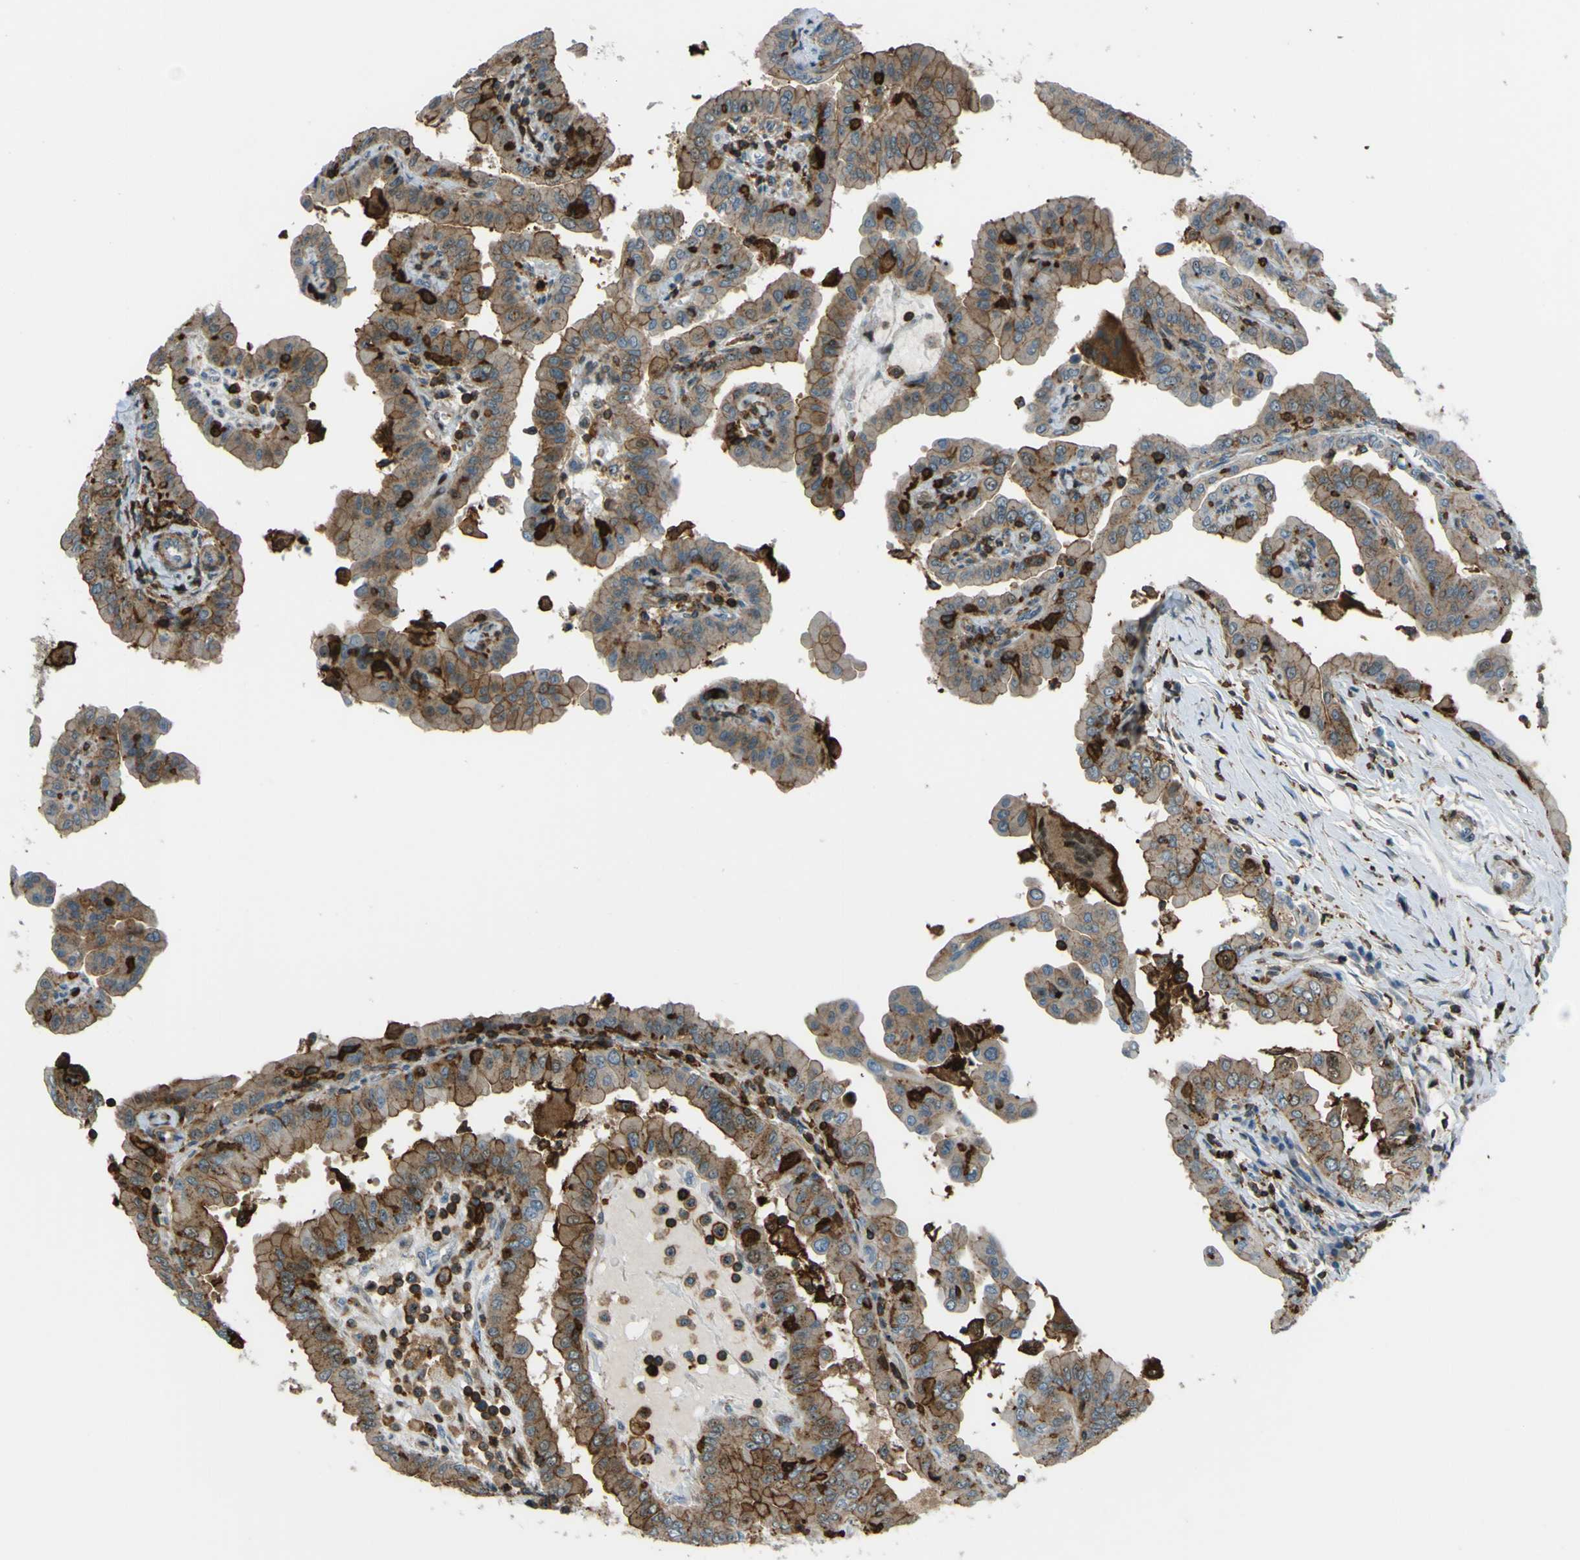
{"staining": {"intensity": "moderate", "quantity": "25%-75%", "location": "cytoplasmic/membranous"}, "tissue": "thyroid cancer", "cell_type": "Tumor cells", "image_type": "cancer", "snomed": [{"axis": "morphology", "description": "Papillary adenocarcinoma, NOS"}, {"axis": "topography", "description": "Thyroid gland"}], "caption": "Protein staining of thyroid cancer (papillary adenocarcinoma) tissue reveals moderate cytoplasmic/membranous expression in about 25%-75% of tumor cells.", "gene": "PCDHB5", "patient": {"sex": "male", "age": 33}}